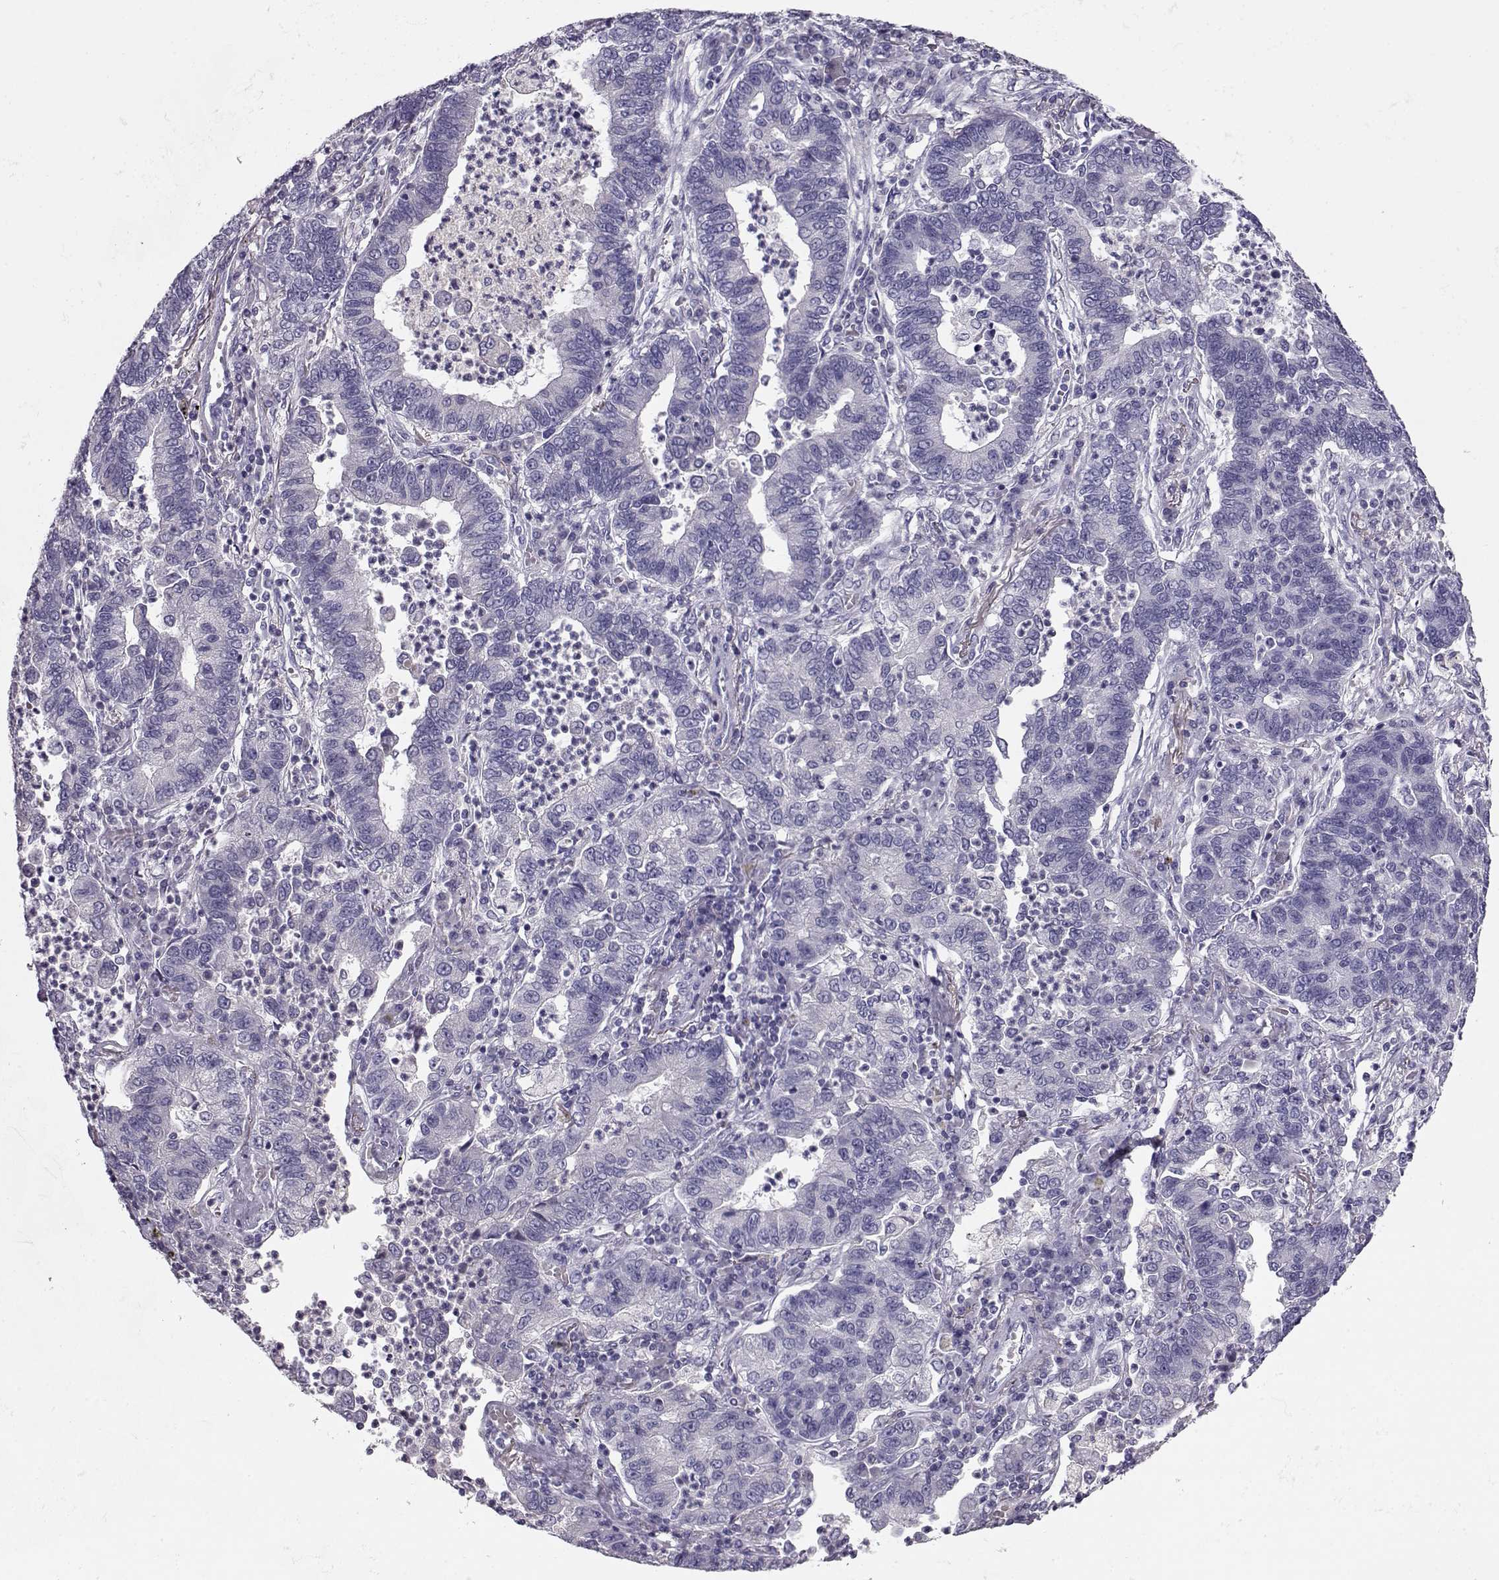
{"staining": {"intensity": "negative", "quantity": "none", "location": "none"}, "tissue": "lung cancer", "cell_type": "Tumor cells", "image_type": "cancer", "snomed": [{"axis": "morphology", "description": "Adenocarcinoma, NOS"}, {"axis": "topography", "description": "Lung"}], "caption": "IHC photomicrograph of human adenocarcinoma (lung) stained for a protein (brown), which demonstrates no expression in tumor cells.", "gene": "GPR26", "patient": {"sex": "female", "age": 57}}